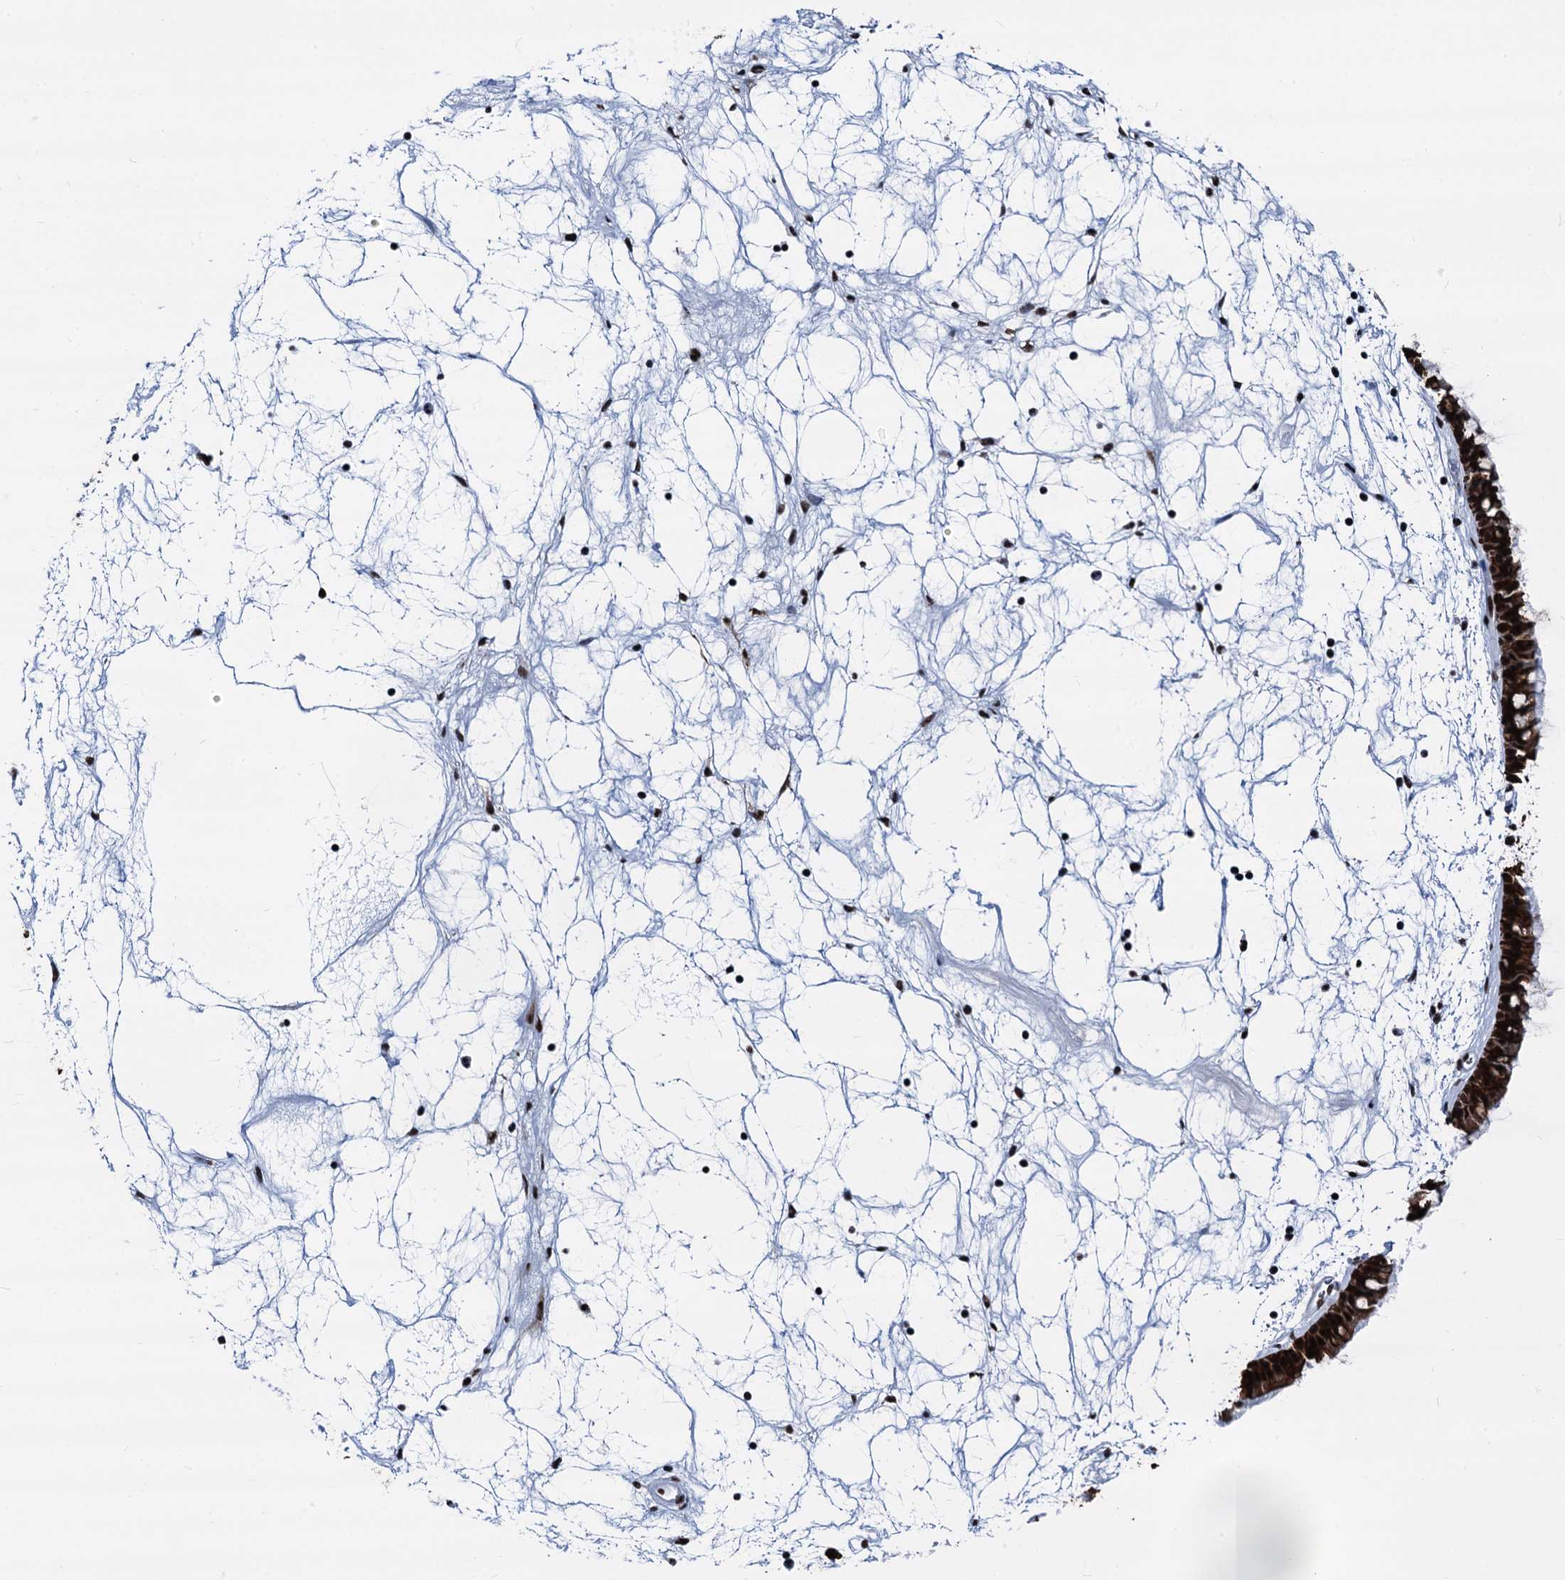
{"staining": {"intensity": "strong", "quantity": ">75%", "location": "cytoplasmic/membranous,nuclear"}, "tissue": "nasopharynx", "cell_type": "Respiratory epithelial cells", "image_type": "normal", "snomed": [{"axis": "morphology", "description": "Normal tissue, NOS"}, {"axis": "topography", "description": "Nasopharynx"}], "caption": "Brown immunohistochemical staining in normal nasopharynx shows strong cytoplasmic/membranous,nuclear expression in approximately >75% of respiratory epithelial cells.", "gene": "DDX23", "patient": {"sex": "male", "age": 64}}